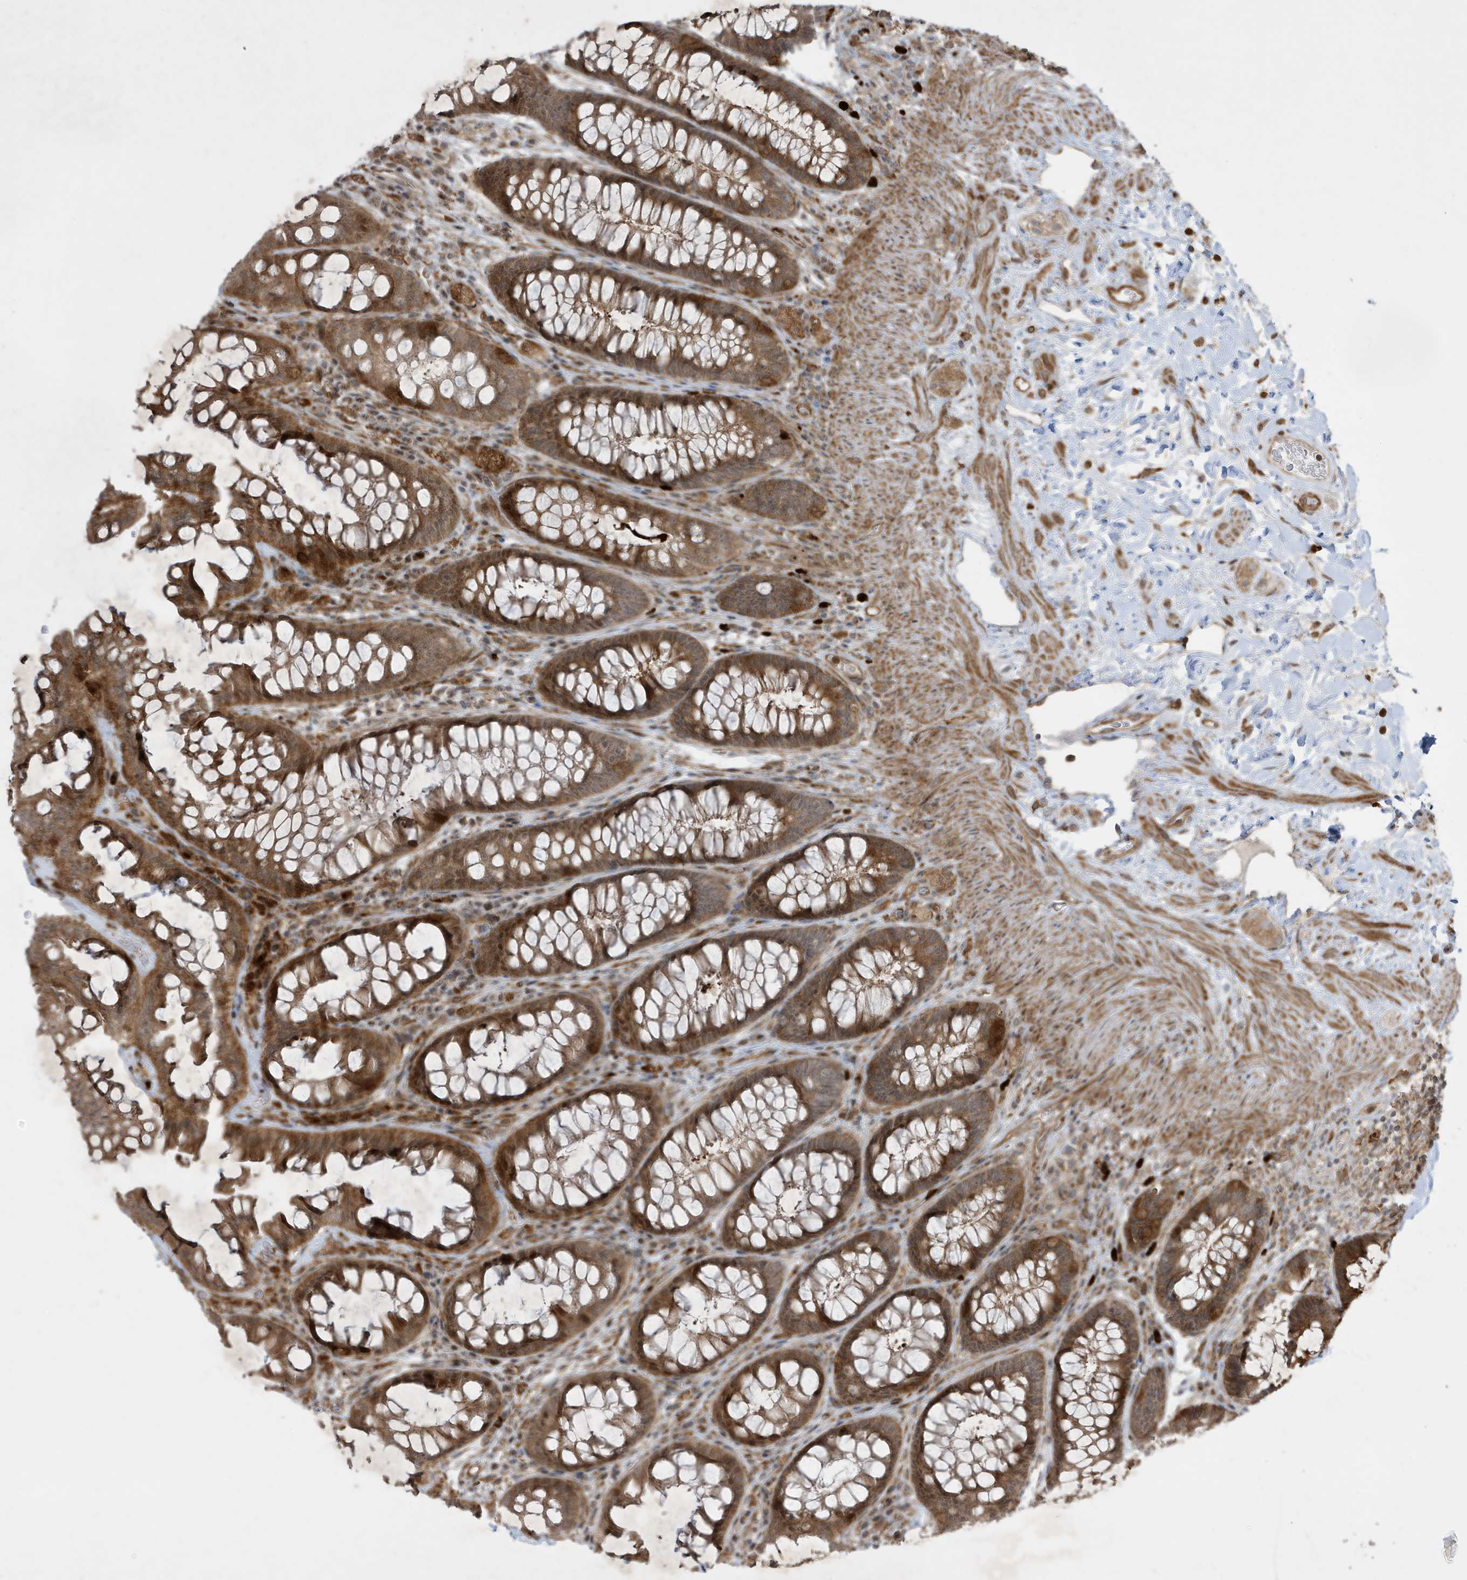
{"staining": {"intensity": "moderate", "quantity": ">75%", "location": "cytoplasmic/membranous"}, "tissue": "rectum", "cell_type": "Glandular cells", "image_type": "normal", "snomed": [{"axis": "morphology", "description": "Normal tissue, NOS"}, {"axis": "topography", "description": "Rectum"}], "caption": "Brown immunohistochemical staining in benign rectum exhibits moderate cytoplasmic/membranous positivity in about >75% of glandular cells. (Stains: DAB in brown, nuclei in blue, Microscopy: brightfield microscopy at high magnification).", "gene": "IFT57", "patient": {"sex": "female", "age": 46}}